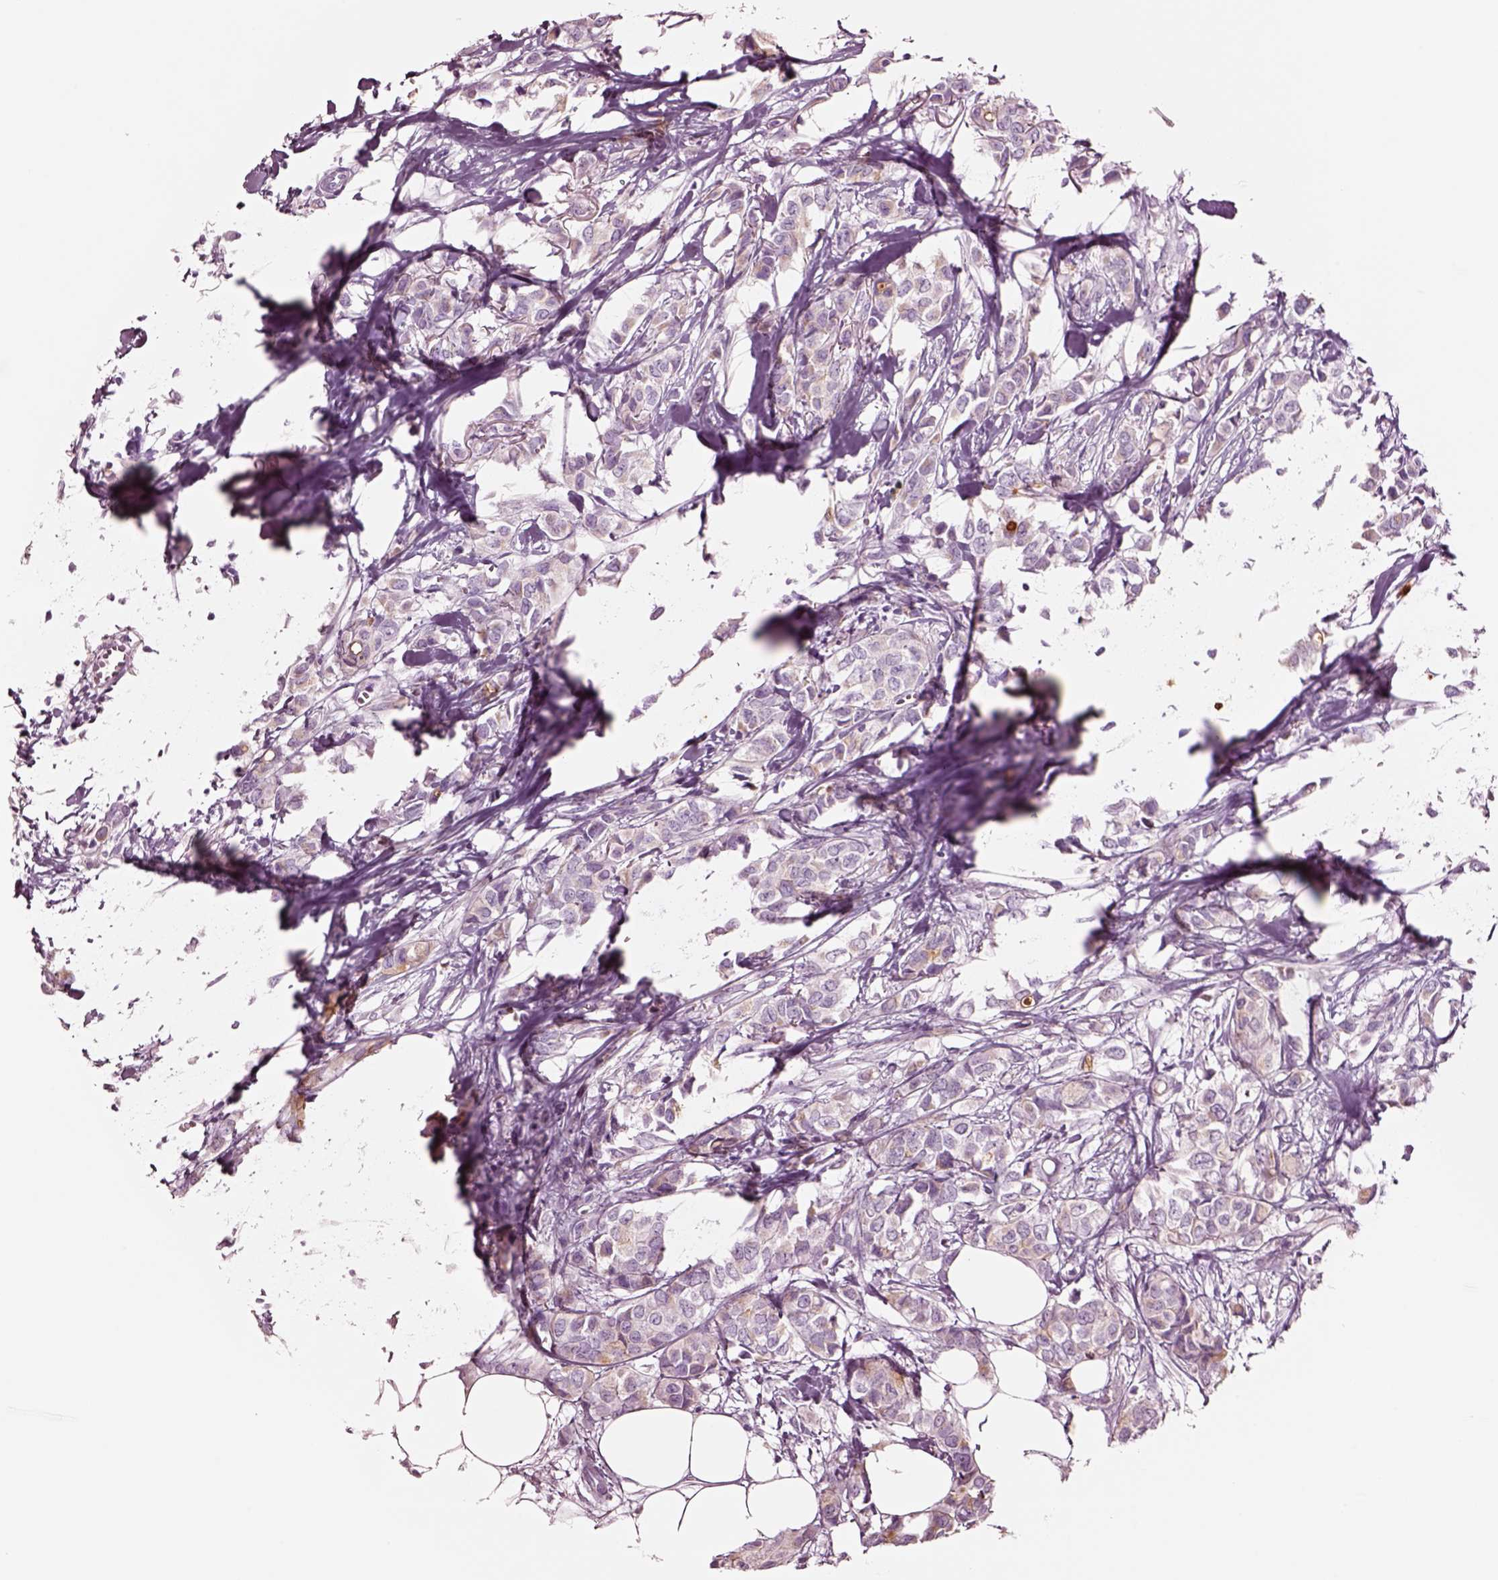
{"staining": {"intensity": "weak", "quantity": "<25%", "location": "cytoplasmic/membranous"}, "tissue": "breast cancer", "cell_type": "Tumor cells", "image_type": "cancer", "snomed": [{"axis": "morphology", "description": "Duct carcinoma"}, {"axis": "topography", "description": "Breast"}], "caption": "IHC photomicrograph of breast cancer stained for a protein (brown), which exhibits no expression in tumor cells.", "gene": "NMRK2", "patient": {"sex": "female", "age": 85}}